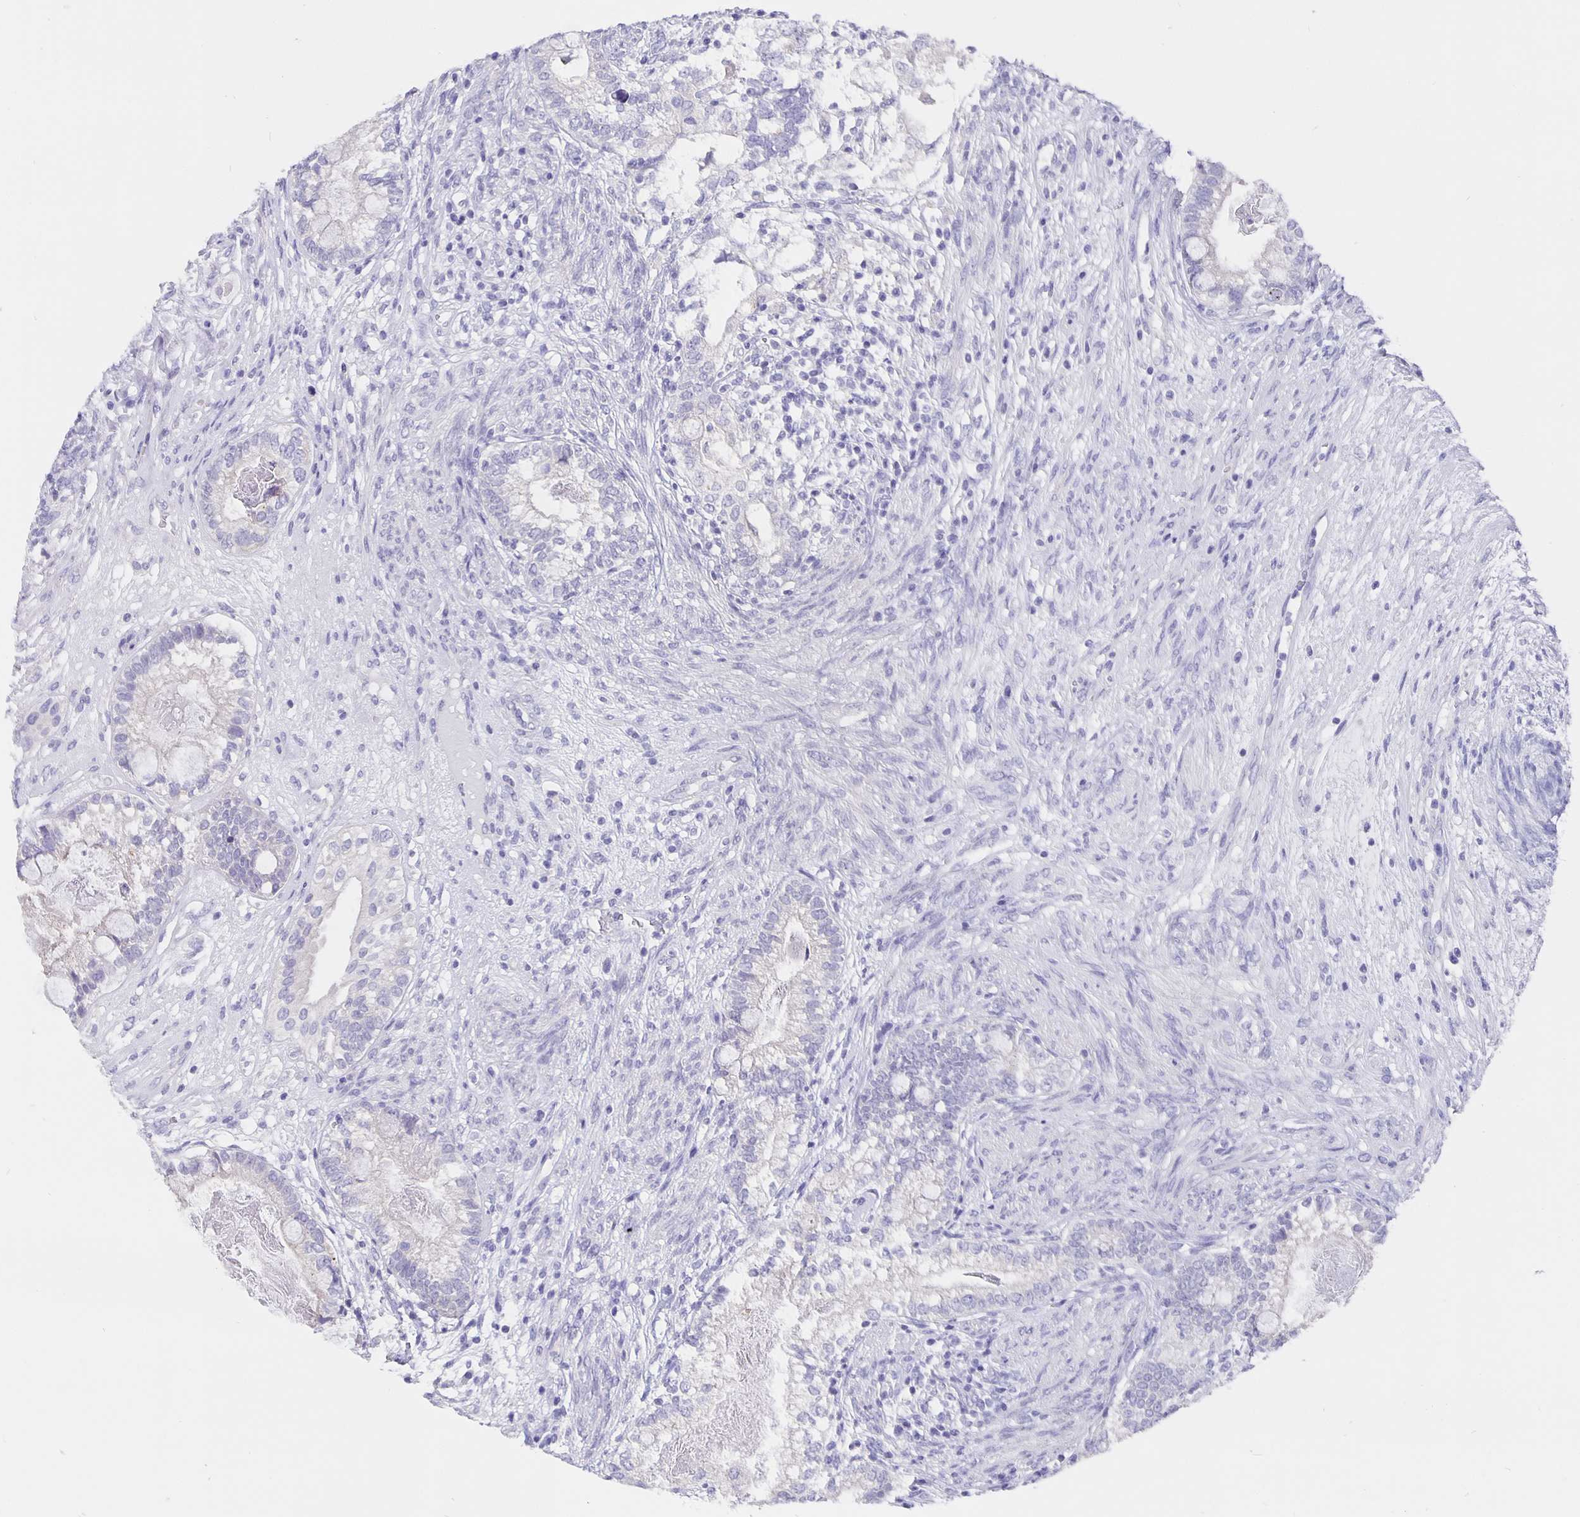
{"staining": {"intensity": "negative", "quantity": "none", "location": "none"}, "tissue": "testis cancer", "cell_type": "Tumor cells", "image_type": "cancer", "snomed": [{"axis": "morphology", "description": "Seminoma, NOS"}, {"axis": "morphology", "description": "Carcinoma, Embryonal, NOS"}, {"axis": "topography", "description": "Testis"}], "caption": "Immunohistochemistry (IHC) of human testis cancer reveals no positivity in tumor cells.", "gene": "CFAP74", "patient": {"sex": "male", "age": 41}}